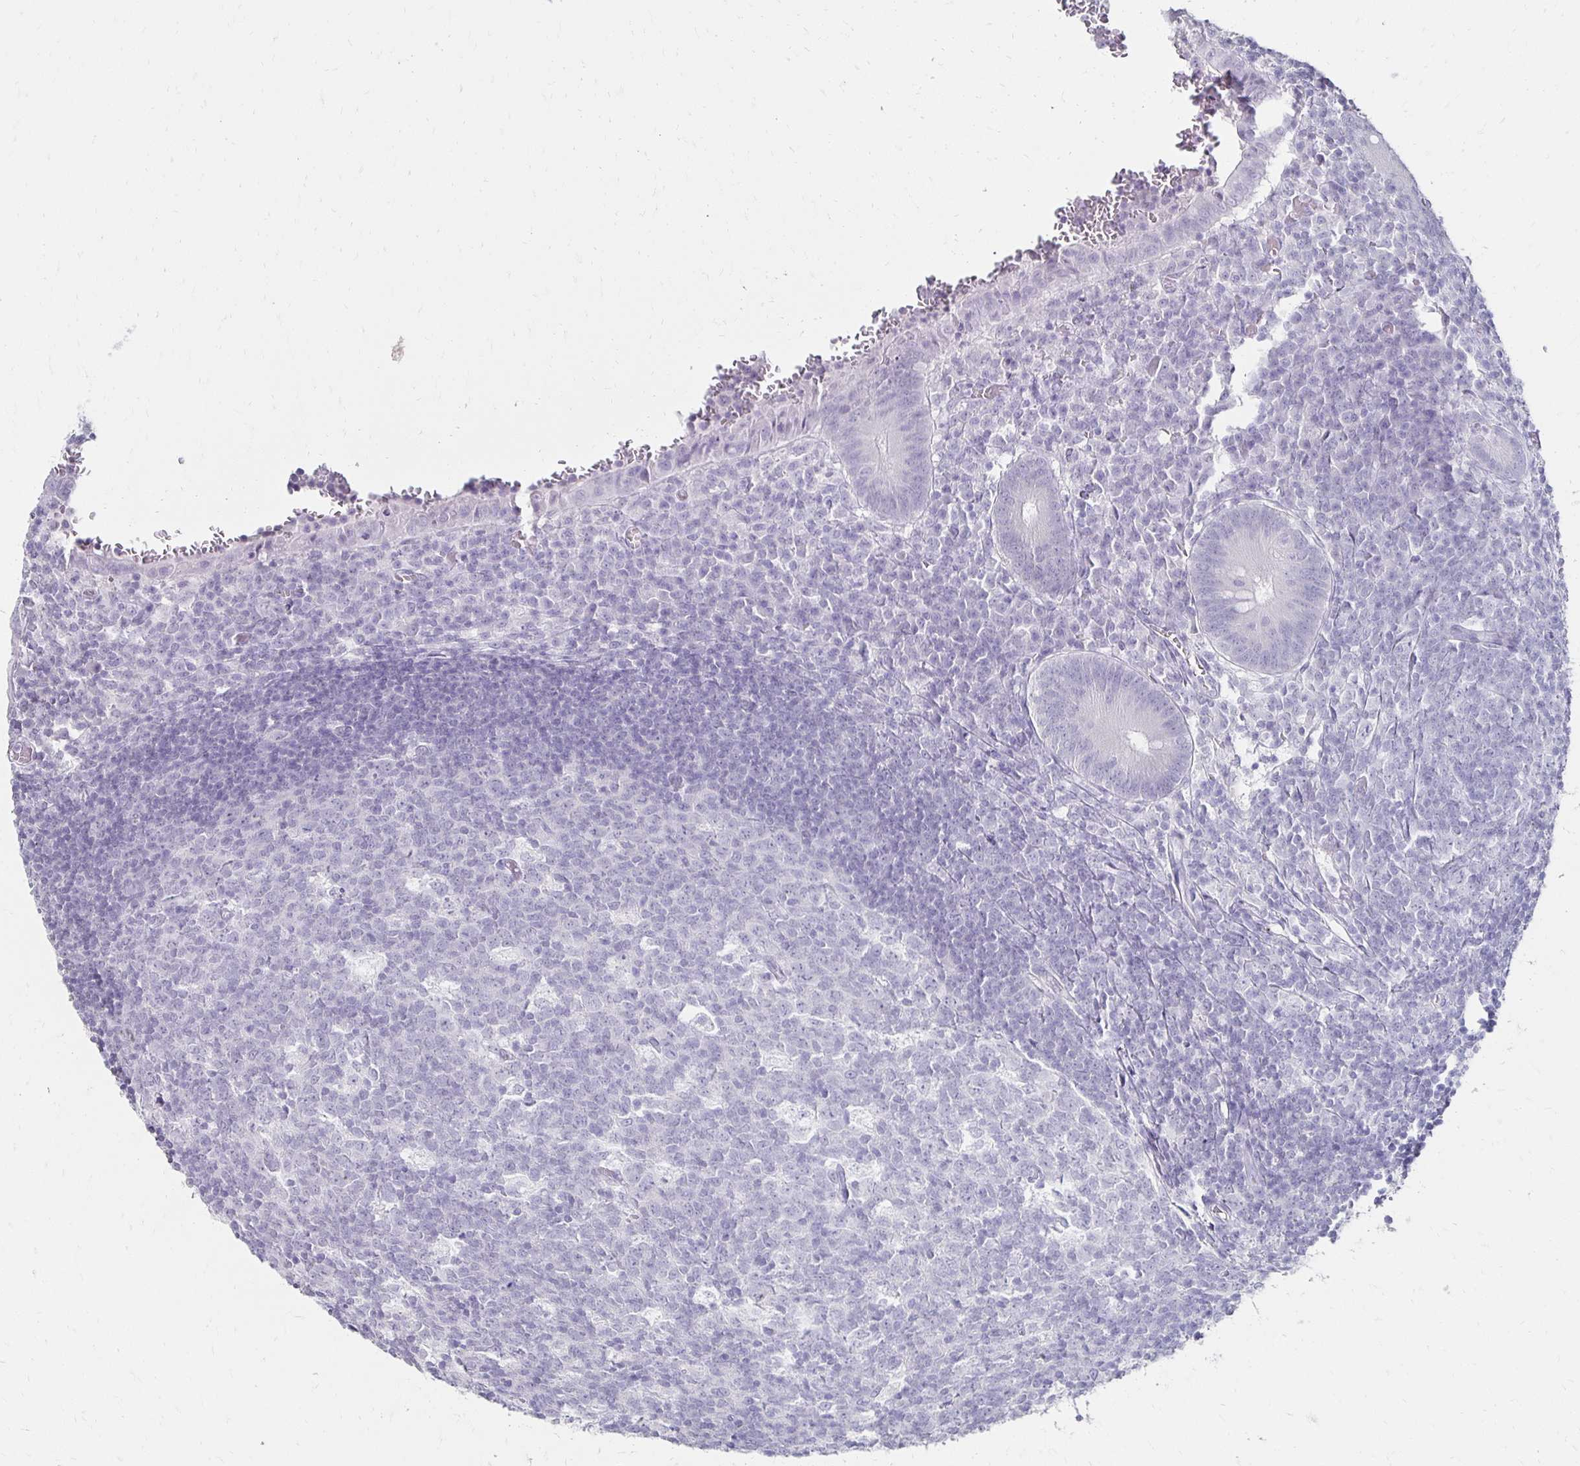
{"staining": {"intensity": "negative", "quantity": "none", "location": "none"}, "tissue": "appendix", "cell_type": "Glandular cells", "image_type": "normal", "snomed": [{"axis": "morphology", "description": "Normal tissue, NOS"}, {"axis": "topography", "description": "Appendix"}], "caption": "Glandular cells are negative for protein expression in unremarkable human appendix. (DAB IHC with hematoxylin counter stain).", "gene": "TOMM34", "patient": {"sex": "male", "age": 18}}